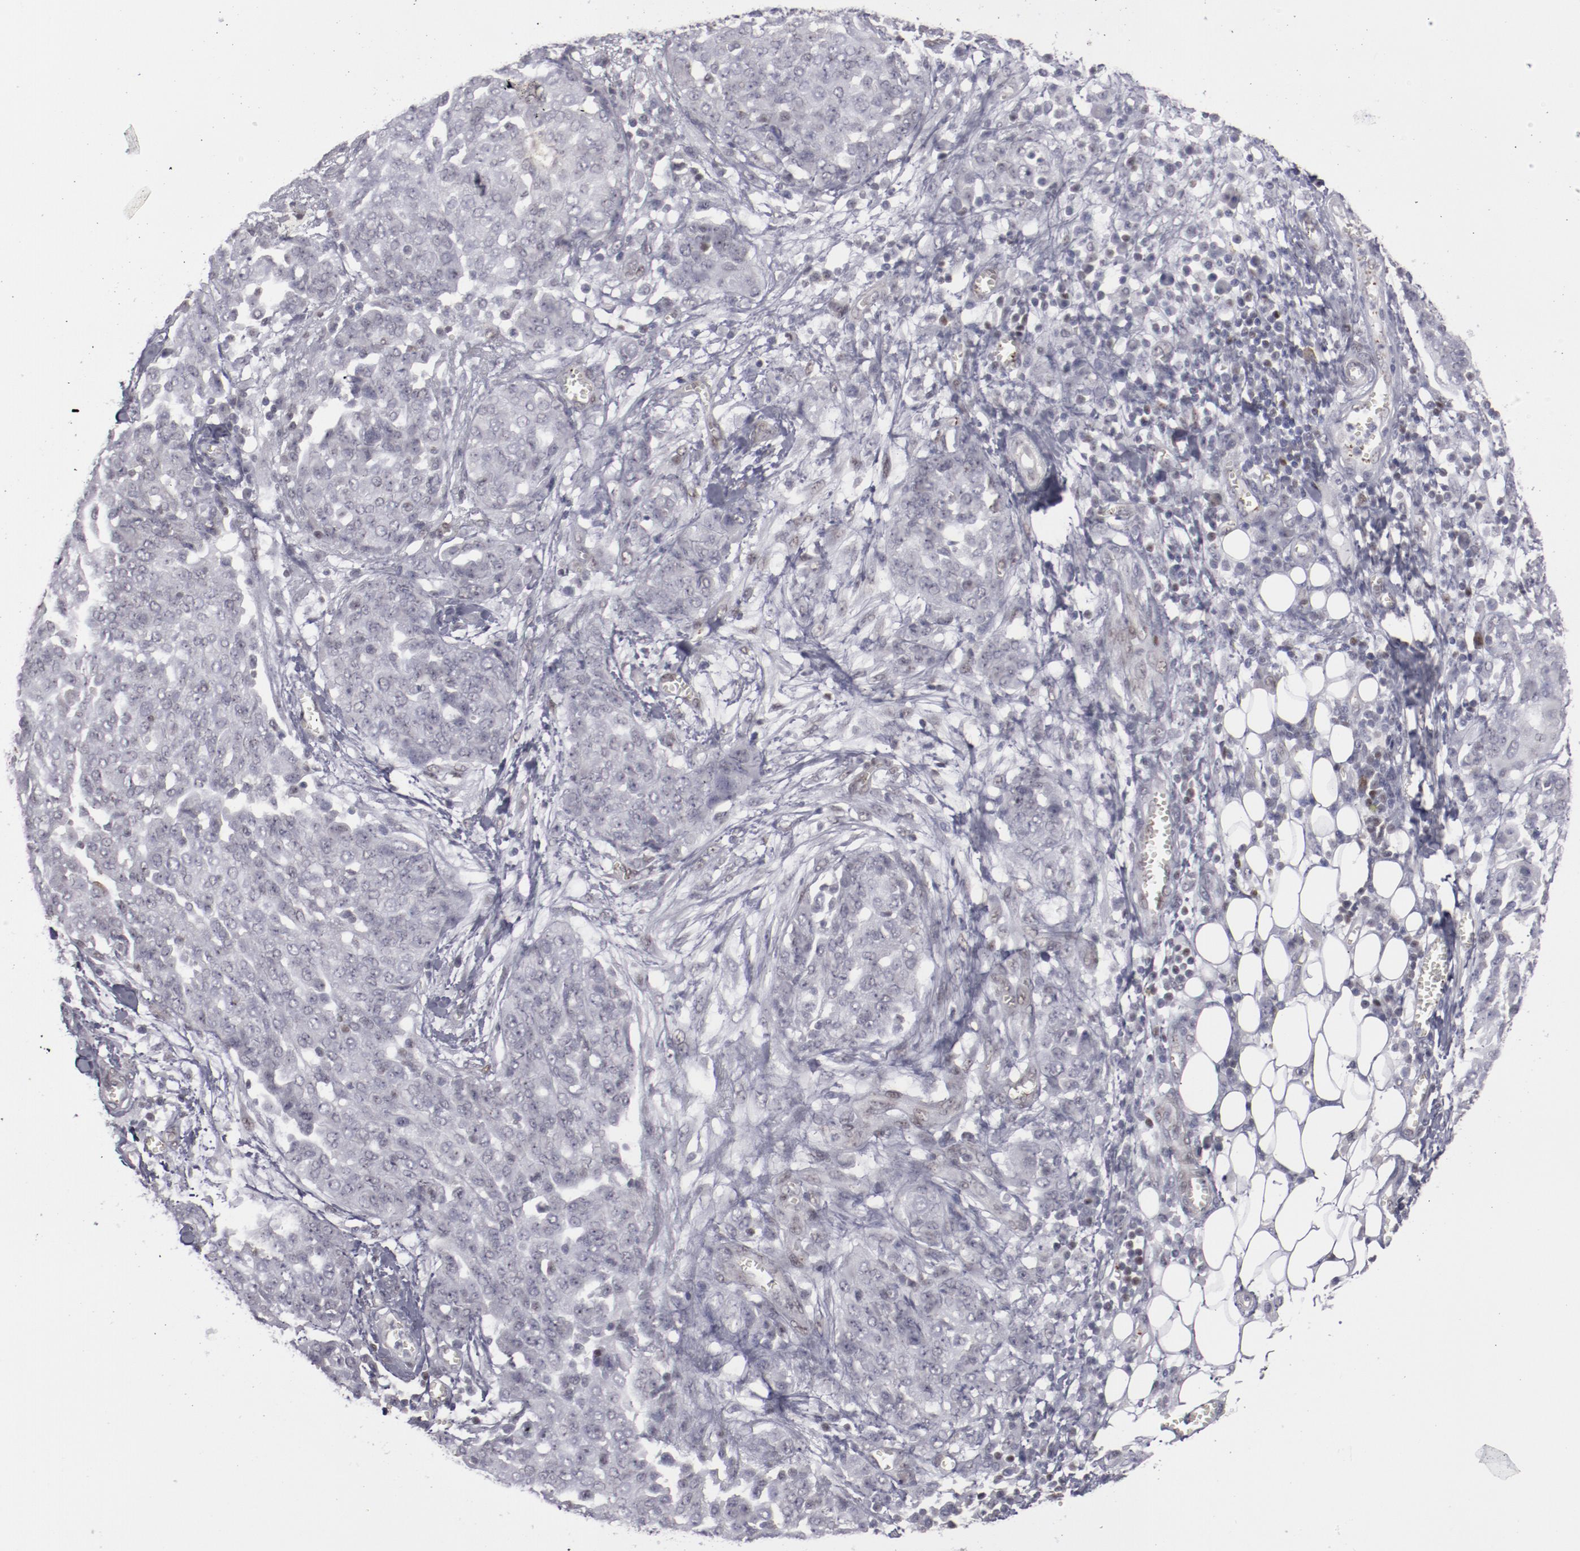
{"staining": {"intensity": "negative", "quantity": "none", "location": "none"}, "tissue": "ovarian cancer", "cell_type": "Tumor cells", "image_type": "cancer", "snomed": [{"axis": "morphology", "description": "Cystadenocarcinoma, serous, NOS"}, {"axis": "topography", "description": "Soft tissue"}, {"axis": "topography", "description": "Ovary"}], "caption": "Immunohistochemistry photomicrograph of neoplastic tissue: ovarian serous cystadenocarcinoma stained with DAB displays no significant protein positivity in tumor cells. (Stains: DAB immunohistochemistry with hematoxylin counter stain, Microscopy: brightfield microscopy at high magnification).", "gene": "LEF1", "patient": {"sex": "female", "age": 57}}